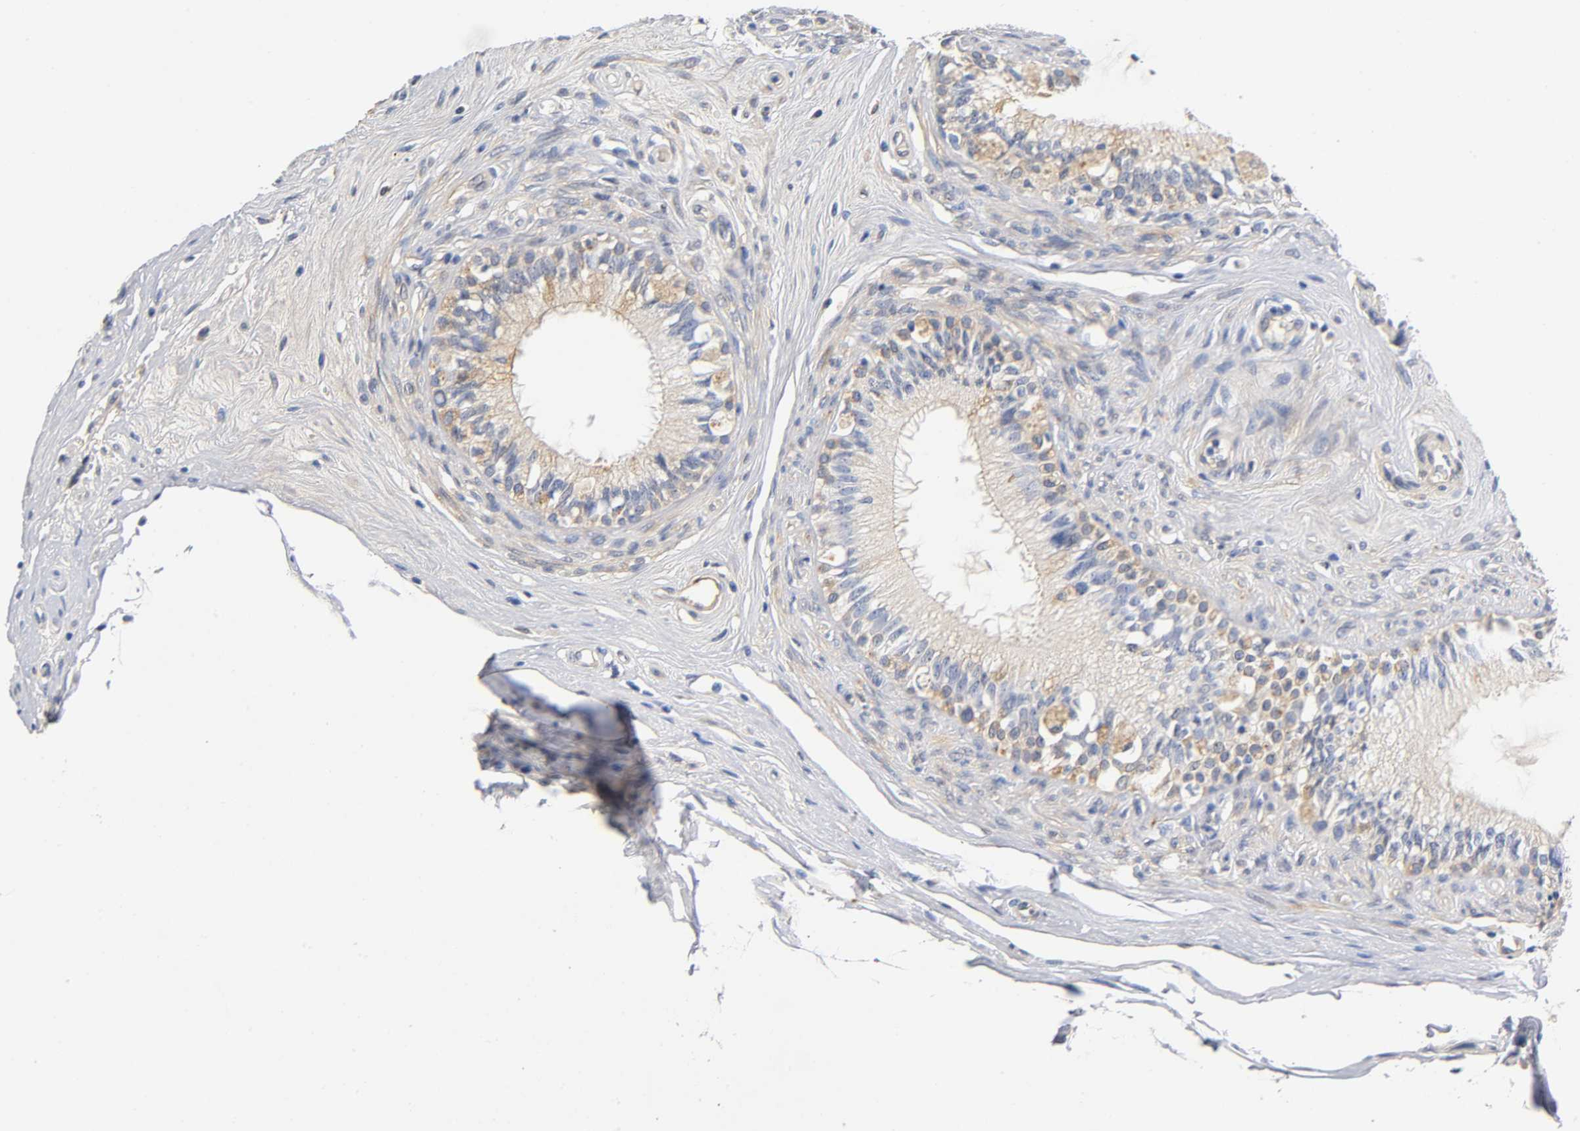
{"staining": {"intensity": "moderate", "quantity": "25%-75%", "location": "cytoplasmic/membranous"}, "tissue": "epididymis", "cell_type": "Glandular cells", "image_type": "normal", "snomed": [{"axis": "morphology", "description": "Normal tissue, NOS"}, {"axis": "morphology", "description": "Inflammation, NOS"}, {"axis": "topography", "description": "Epididymis"}], "caption": "IHC micrograph of unremarkable human epididymis stained for a protein (brown), which shows medium levels of moderate cytoplasmic/membranous expression in approximately 25%-75% of glandular cells.", "gene": "TNC", "patient": {"sex": "male", "age": 84}}